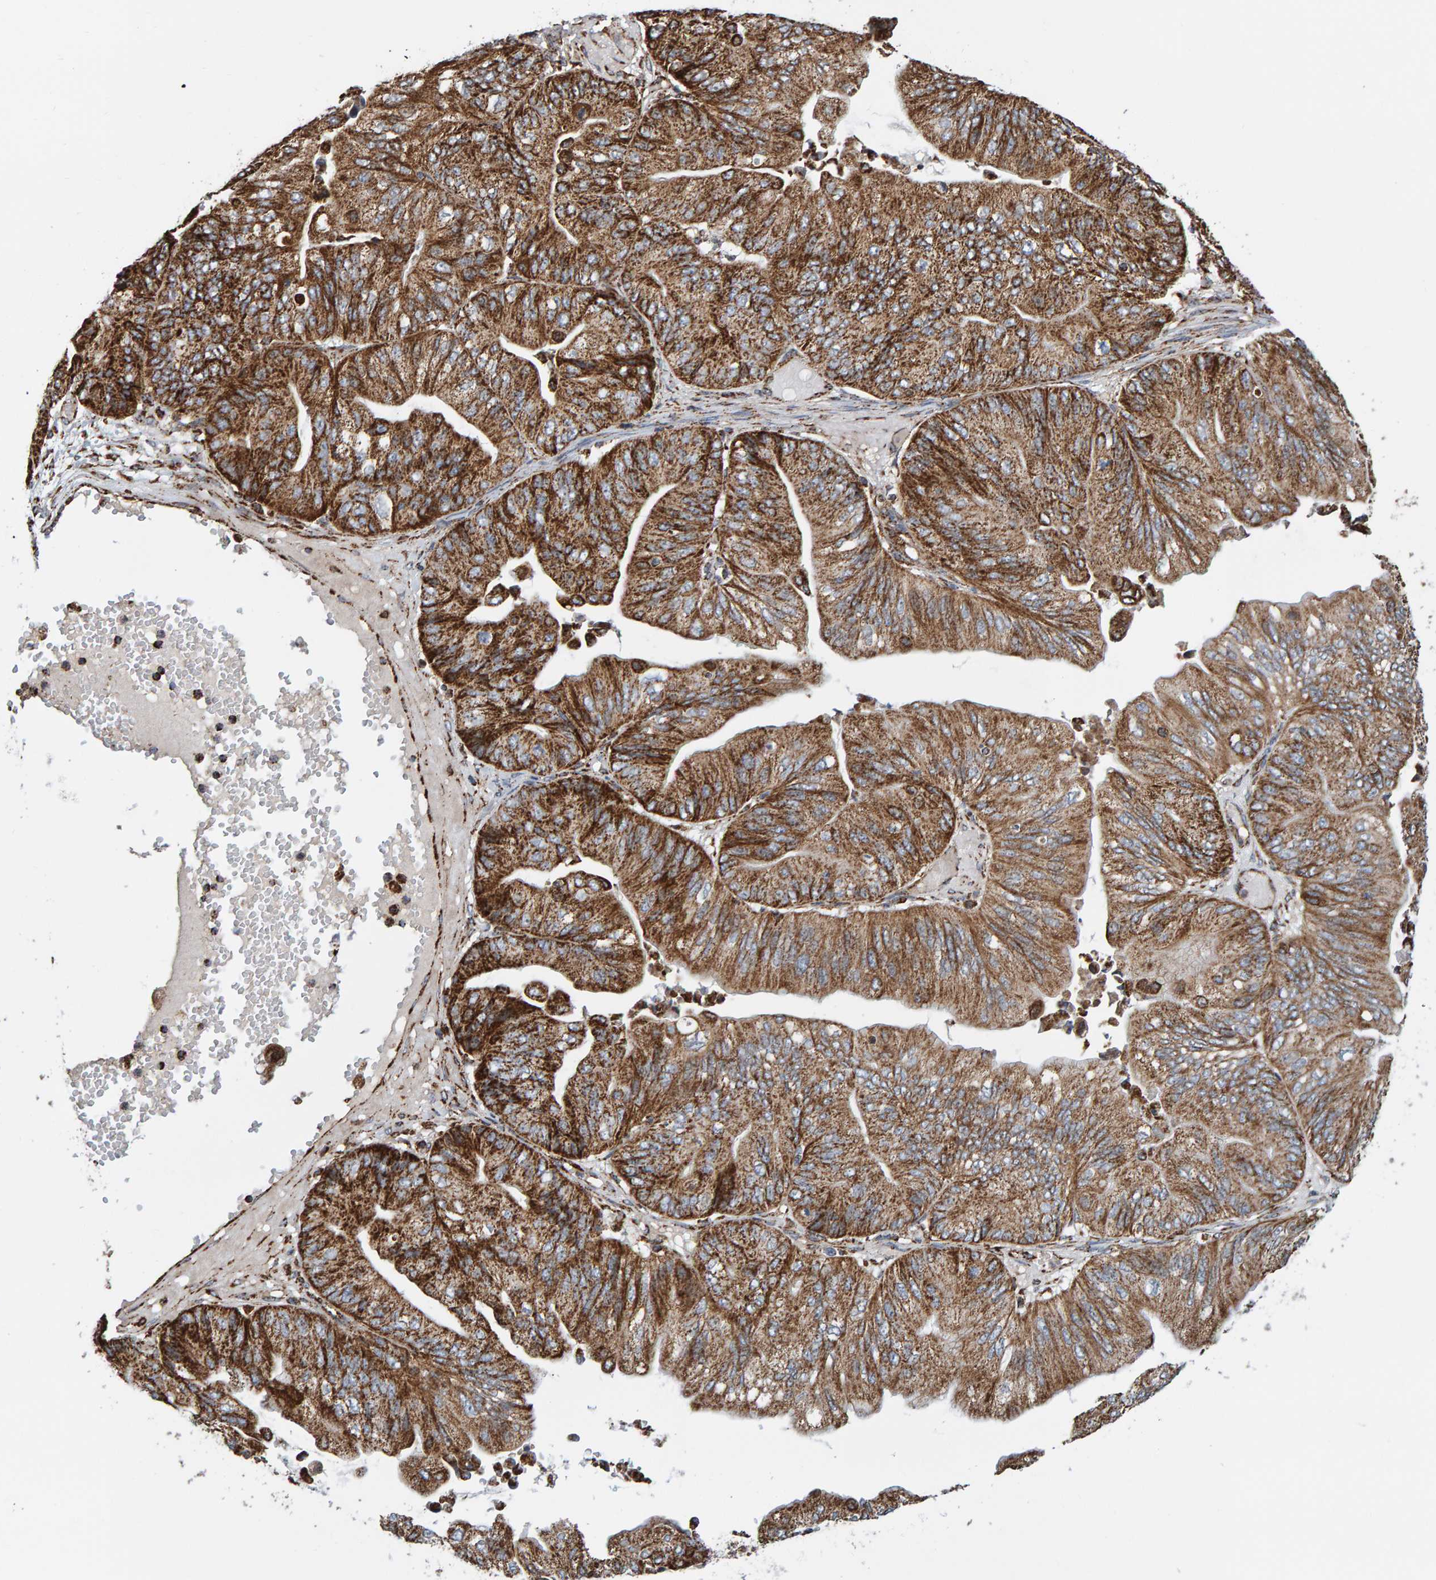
{"staining": {"intensity": "strong", "quantity": "25%-75%", "location": "cytoplasmic/membranous"}, "tissue": "ovarian cancer", "cell_type": "Tumor cells", "image_type": "cancer", "snomed": [{"axis": "morphology", "description": "Cystadenocarcinoma, mucinous, NOS"}, {"axis": "topography", "description": "Ovary"}], "caption": "Mucinous cystadenocarcinoma (ovarian) stained with DAB (3,3'-diaminobenzidine) IHC displays high levels of strong cytoplasmic/membranous expression in about 25%-75% of tumor cells.", "gene": "MRPL45", "patient": {"sex": "female", "age": 61}}